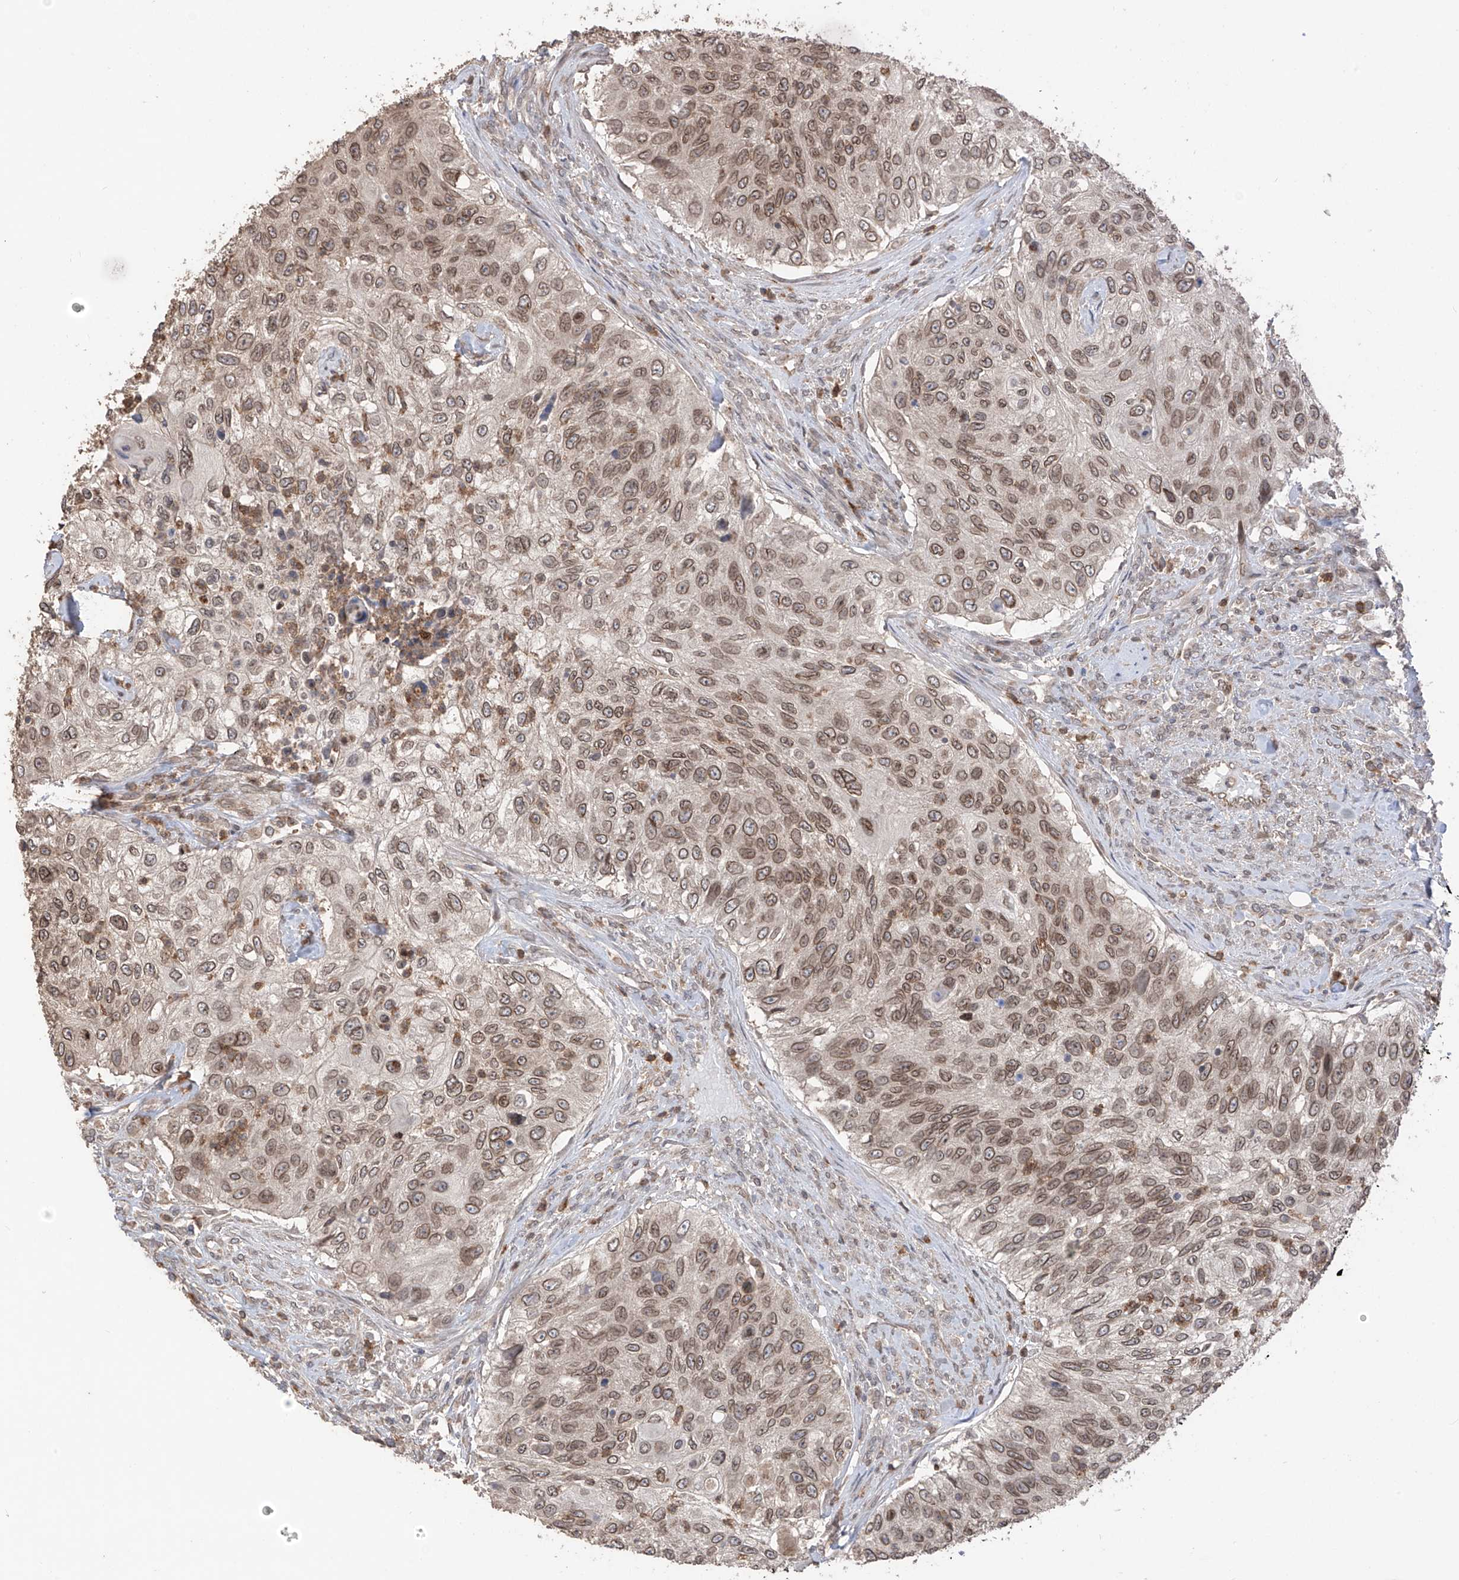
{"staining": {"intensity": "moderate", "quantity": ">75%", "location": "cytoplasmic/membranous,nuclear"}, "tissue": "urothelial cancer", "cell_type": "Tumor cells", "image_type": "cancer", "snomed": [{"axis": "morphology", "description": "Urothelial carcinoma, High grade"}, {"axis": "topography", "description": "Urinary bladder"}], "caption": "Moderate cytoplasmic/membranous and nuclear protein expression is present in about >75% of tumor cells in urothelial carcinoma (high-grade).", "gene": "AHCTF1", "patient": {"sex": "female", "age": 60}}